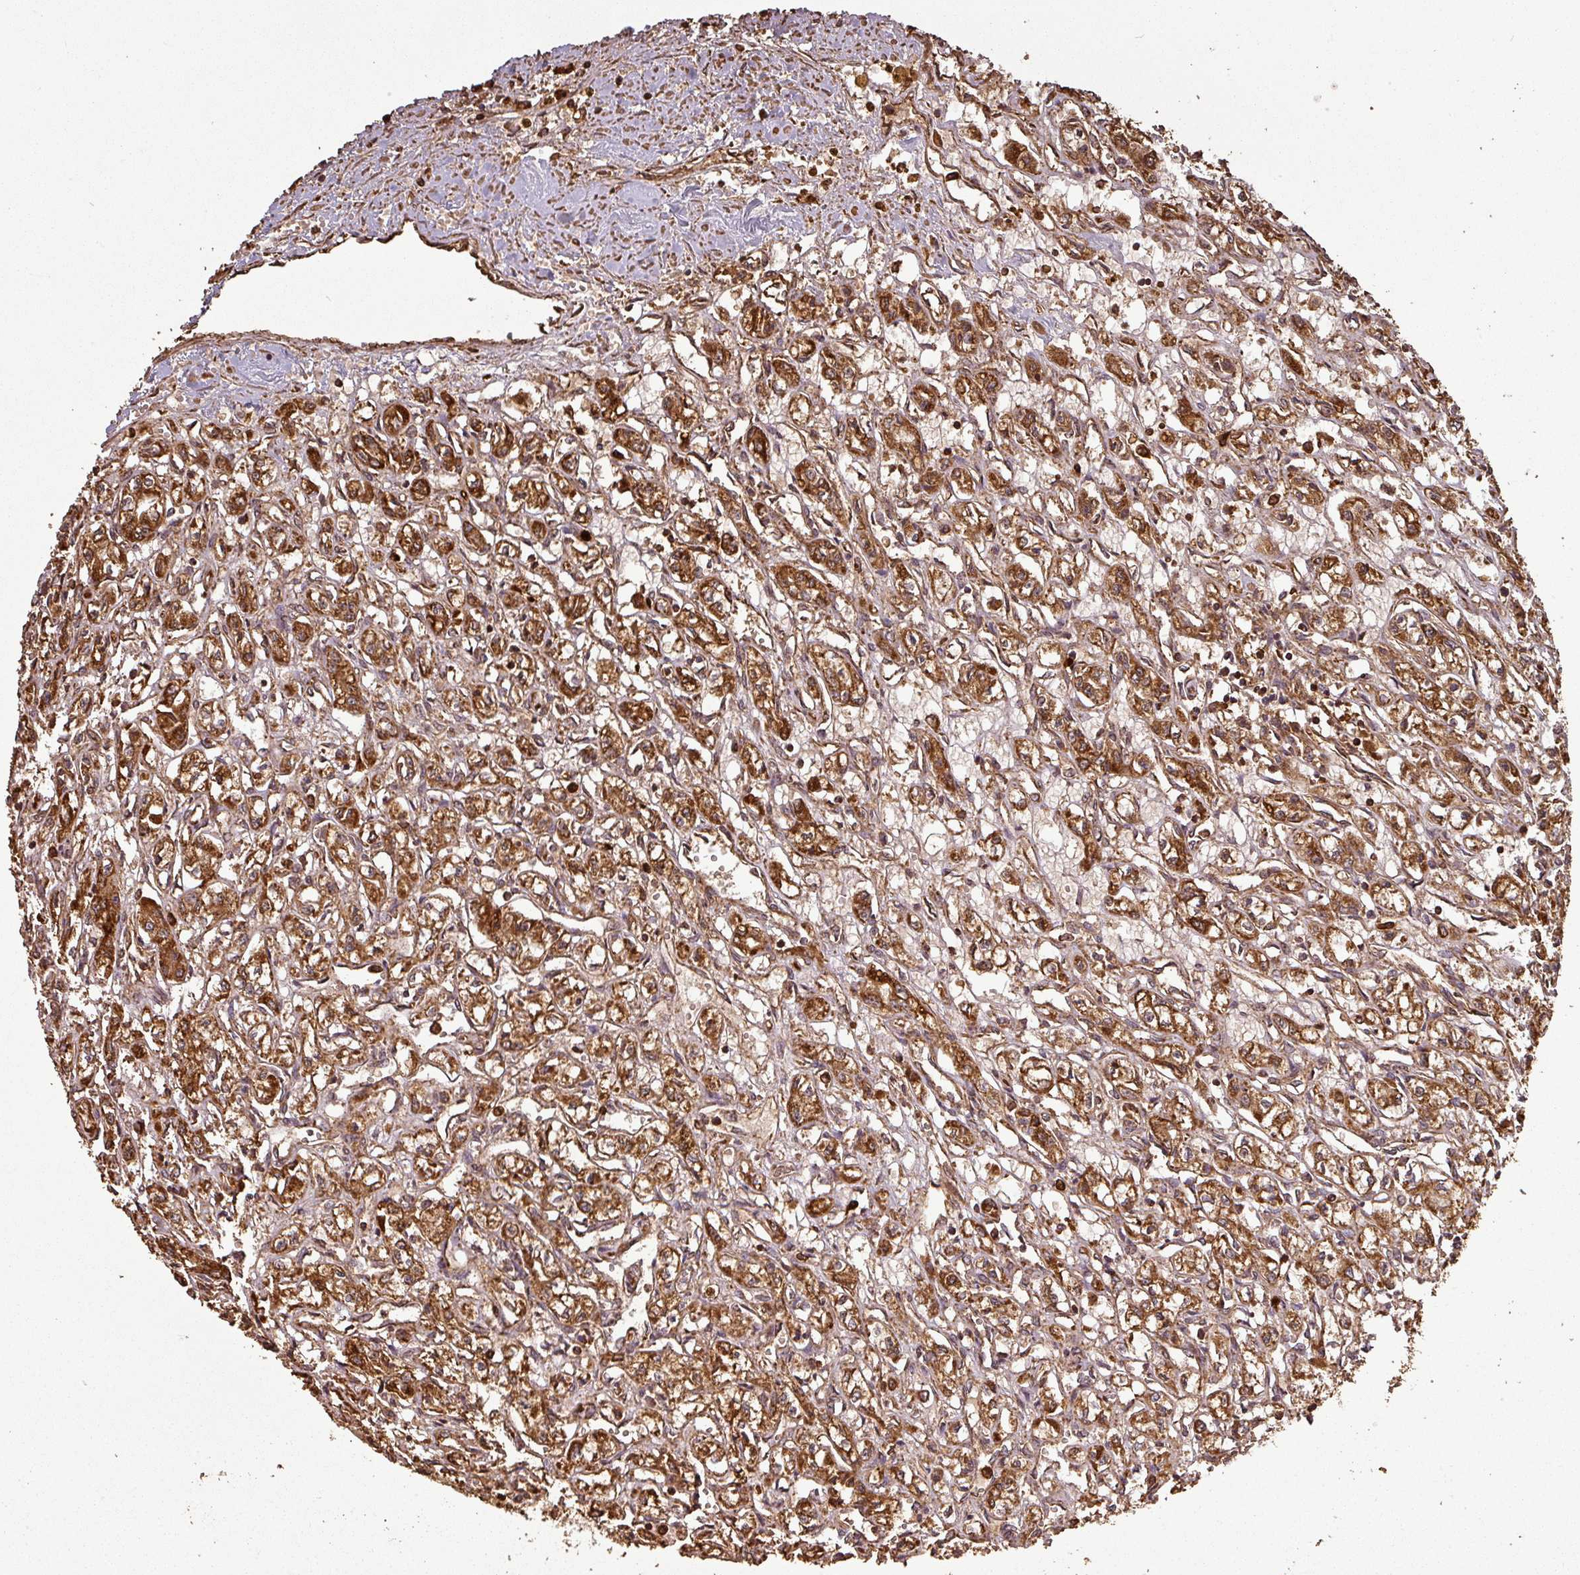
{"staining": {"intensity": "strong", "quantity": ">75%", "location": "cytoplasmic/membranous"}, "tissue": "renal cancer", "cell_type": "Tumor cells", "image_type": "cancer", "snomed": [{"axis": "morphology", "description": "Adenocarcinoma, NOS"}, {"axis": "topography", "description": "Kidney"}], "caption": "DAB (3,3'-diaminobenzidine) immunohistochemical staining of human renal cancer exhibits strong cytoplasmic/membranous protein positivity in approximately >75% of tumor cells. (IHC, brightfield microscopy, high magnification).", "gene": "PLEKHM1", "patient": {"sex": "male", "age": 56}}